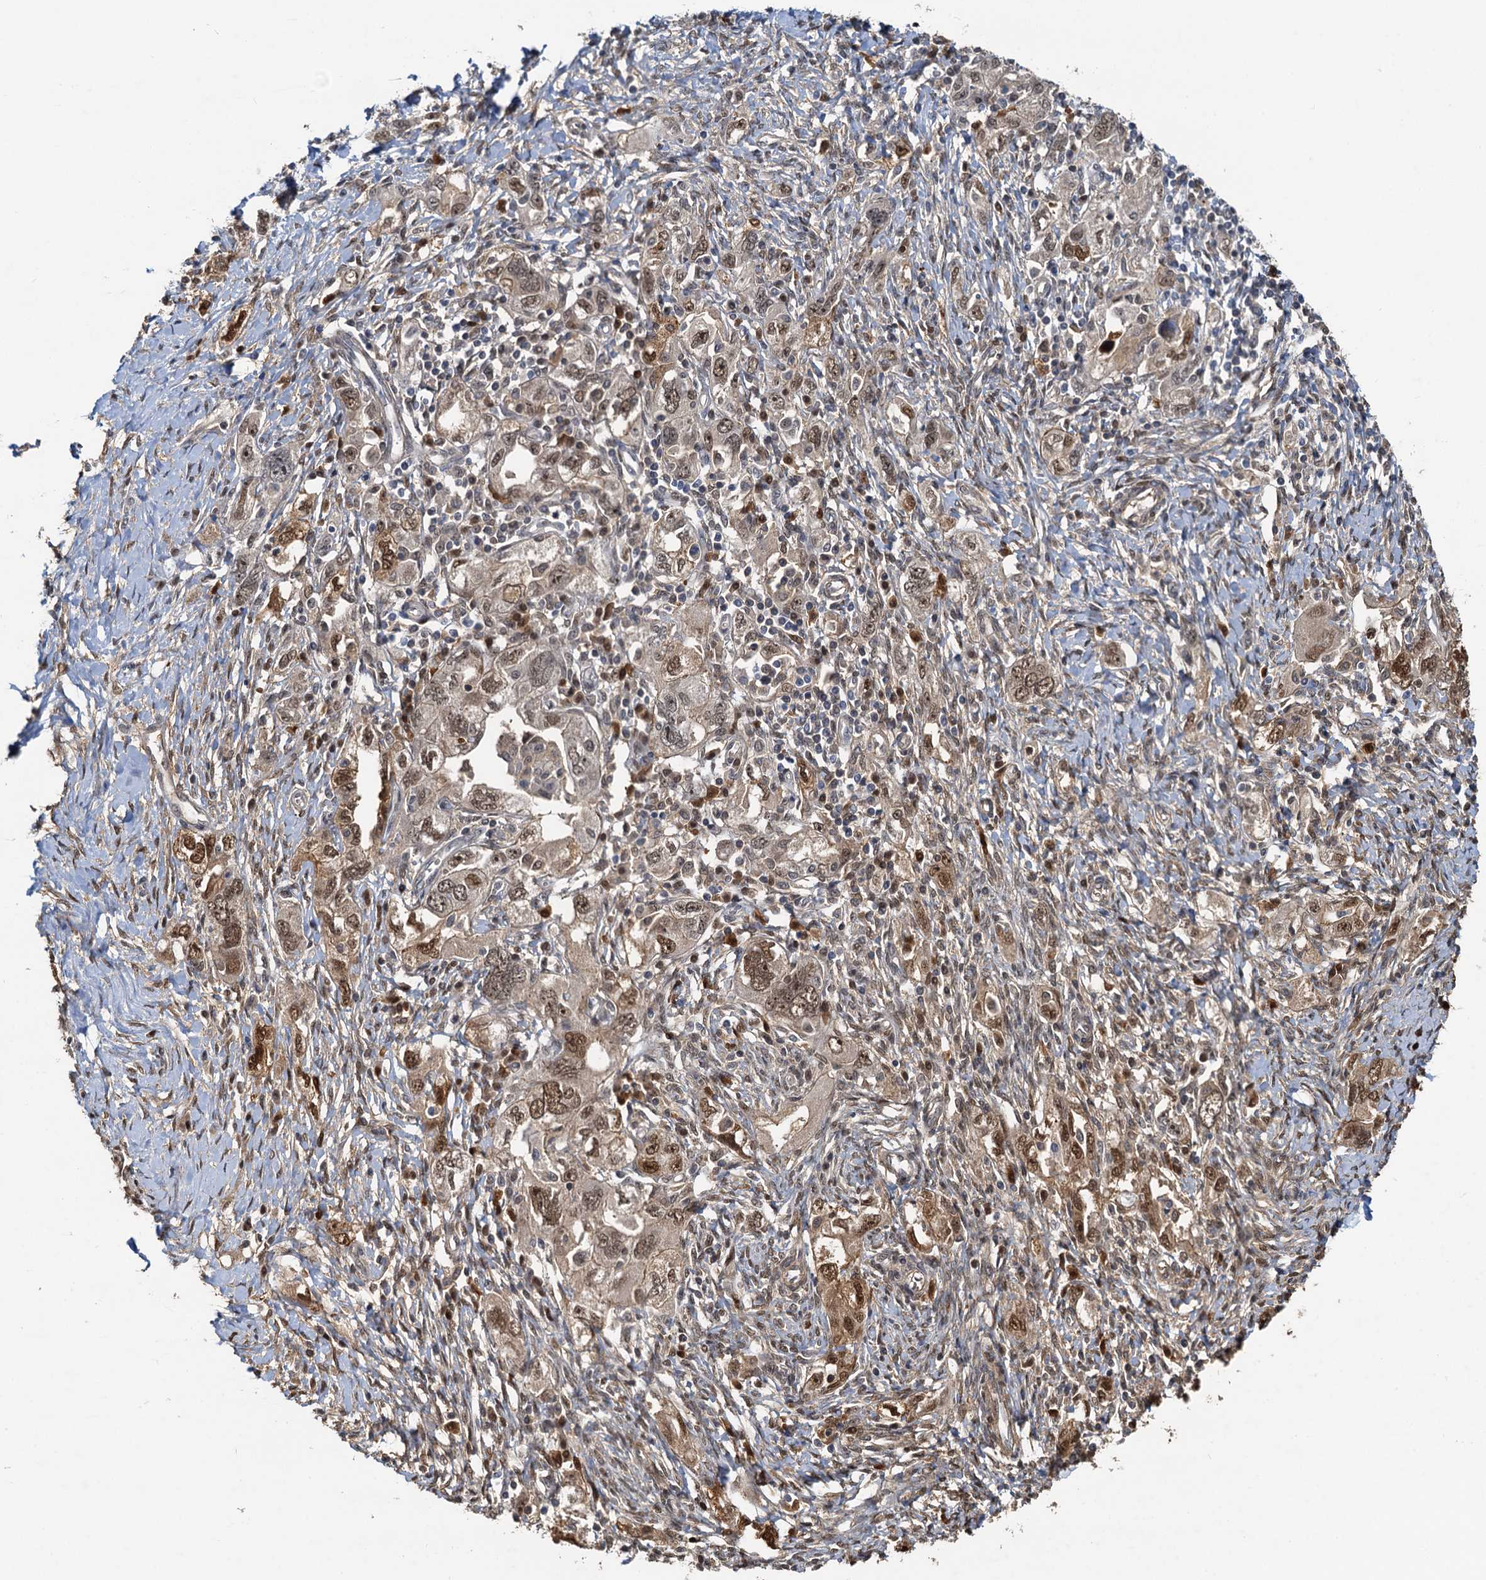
{"staining": {"intensity": "moderate", "quantity": ">75%", "location": "nuclear"}, "tissue": "ovarian cancer", "cell_type": "Tumor cells", "image_type": "cancer", "snomed": [{"axis": "morphology", "description": "Carcinoma, NOS"}, {"axis": "morphology", "description": "Cystadenocarcinoma, serous, NOS"}, {"axis": "topography", "description": "Ovary"}], "caption": "This image shows IHC staining of ovarian cancer (serous cystadenocarcinoma), with medium moderate nuclear staining in approximately >75% of tumor cells.", "gene": "SPINDOC", "patient": {"sex": "female", "age": 69}}